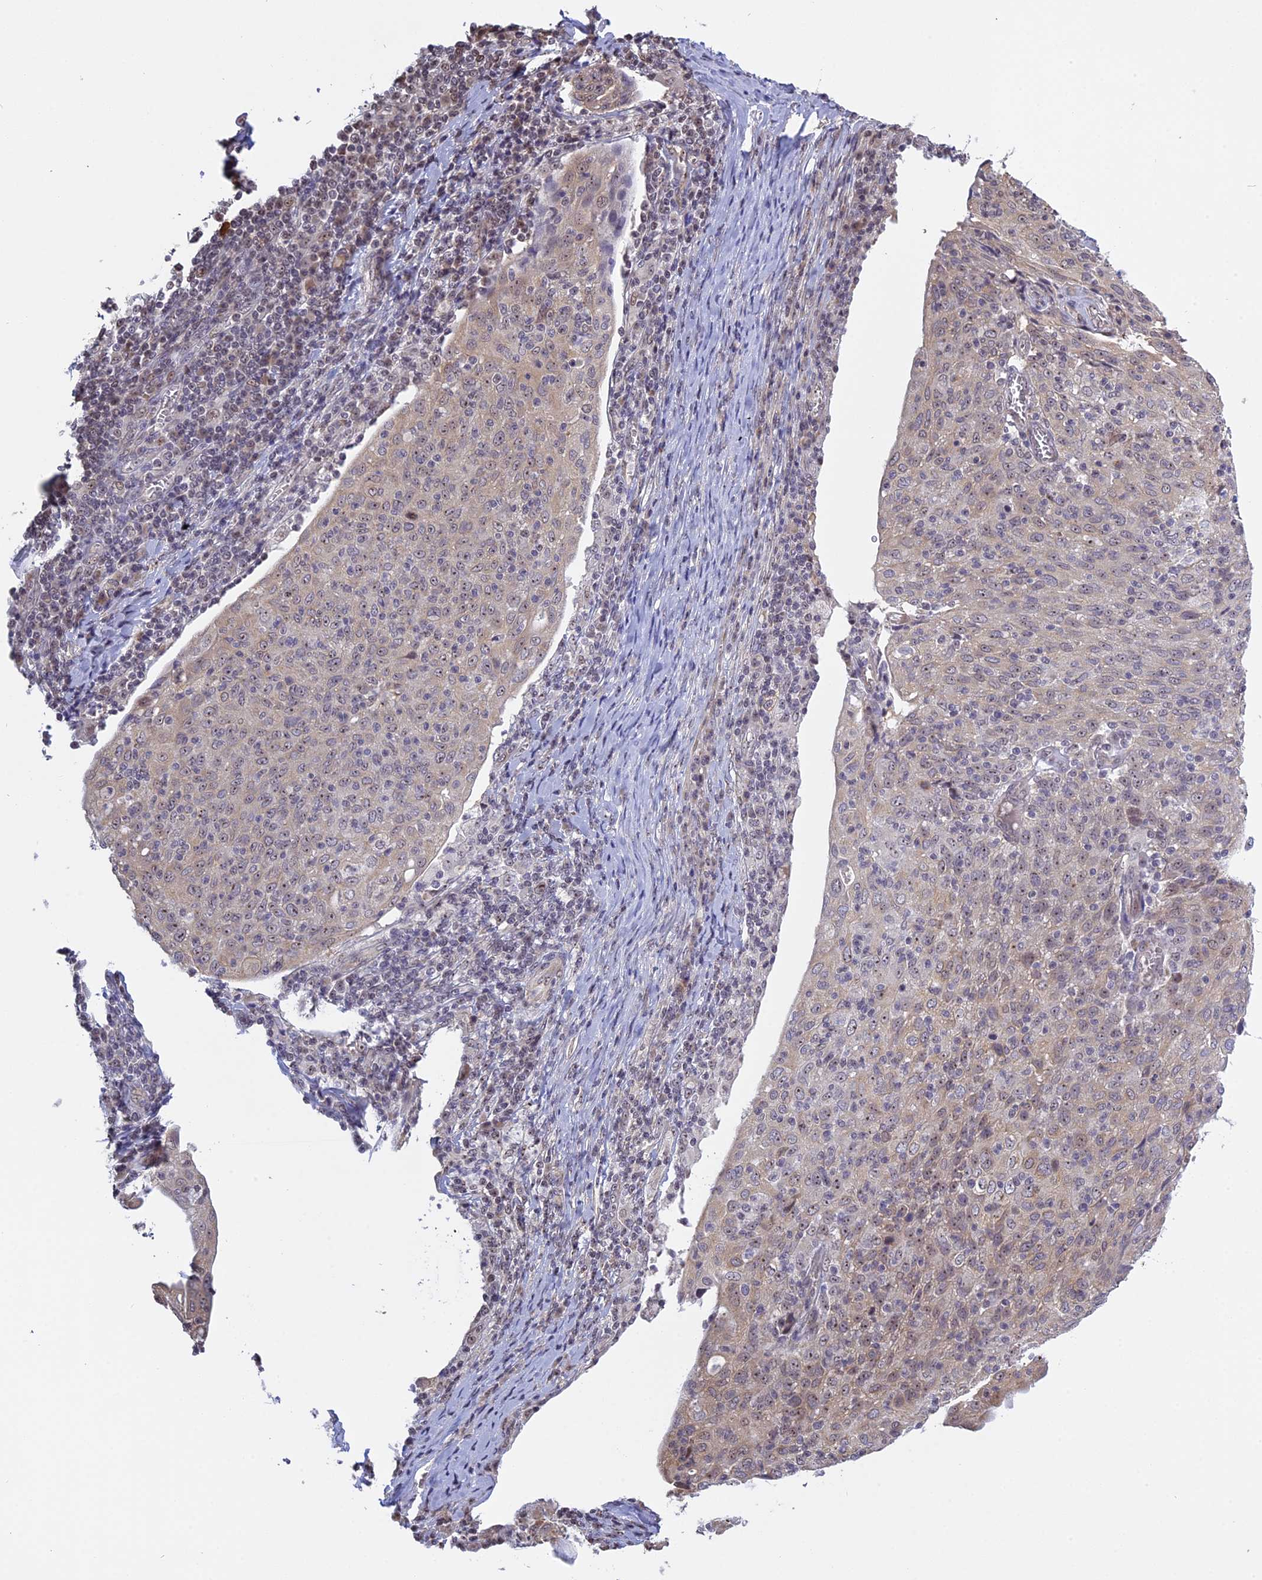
{"staining": {"intensity": "moderate", "quantity": "<25%", "location": "nuclear"}, "tissue": "cervical cancer", "cell_type": "Tumor cells", "image_type": "cancer", "snomed": [{"axis": "morphology", "description": "Squamous cell carcinoma, NOS"}, {"axis": "topography", "description": "Cervix"}], "caption": "Immunohistochemical staining of human cervical cancer shows moderate nuclear protein expression in about <25% of tumor cells.", "gene": "MGA", "patient": {"sex": "female", "age": 52}}